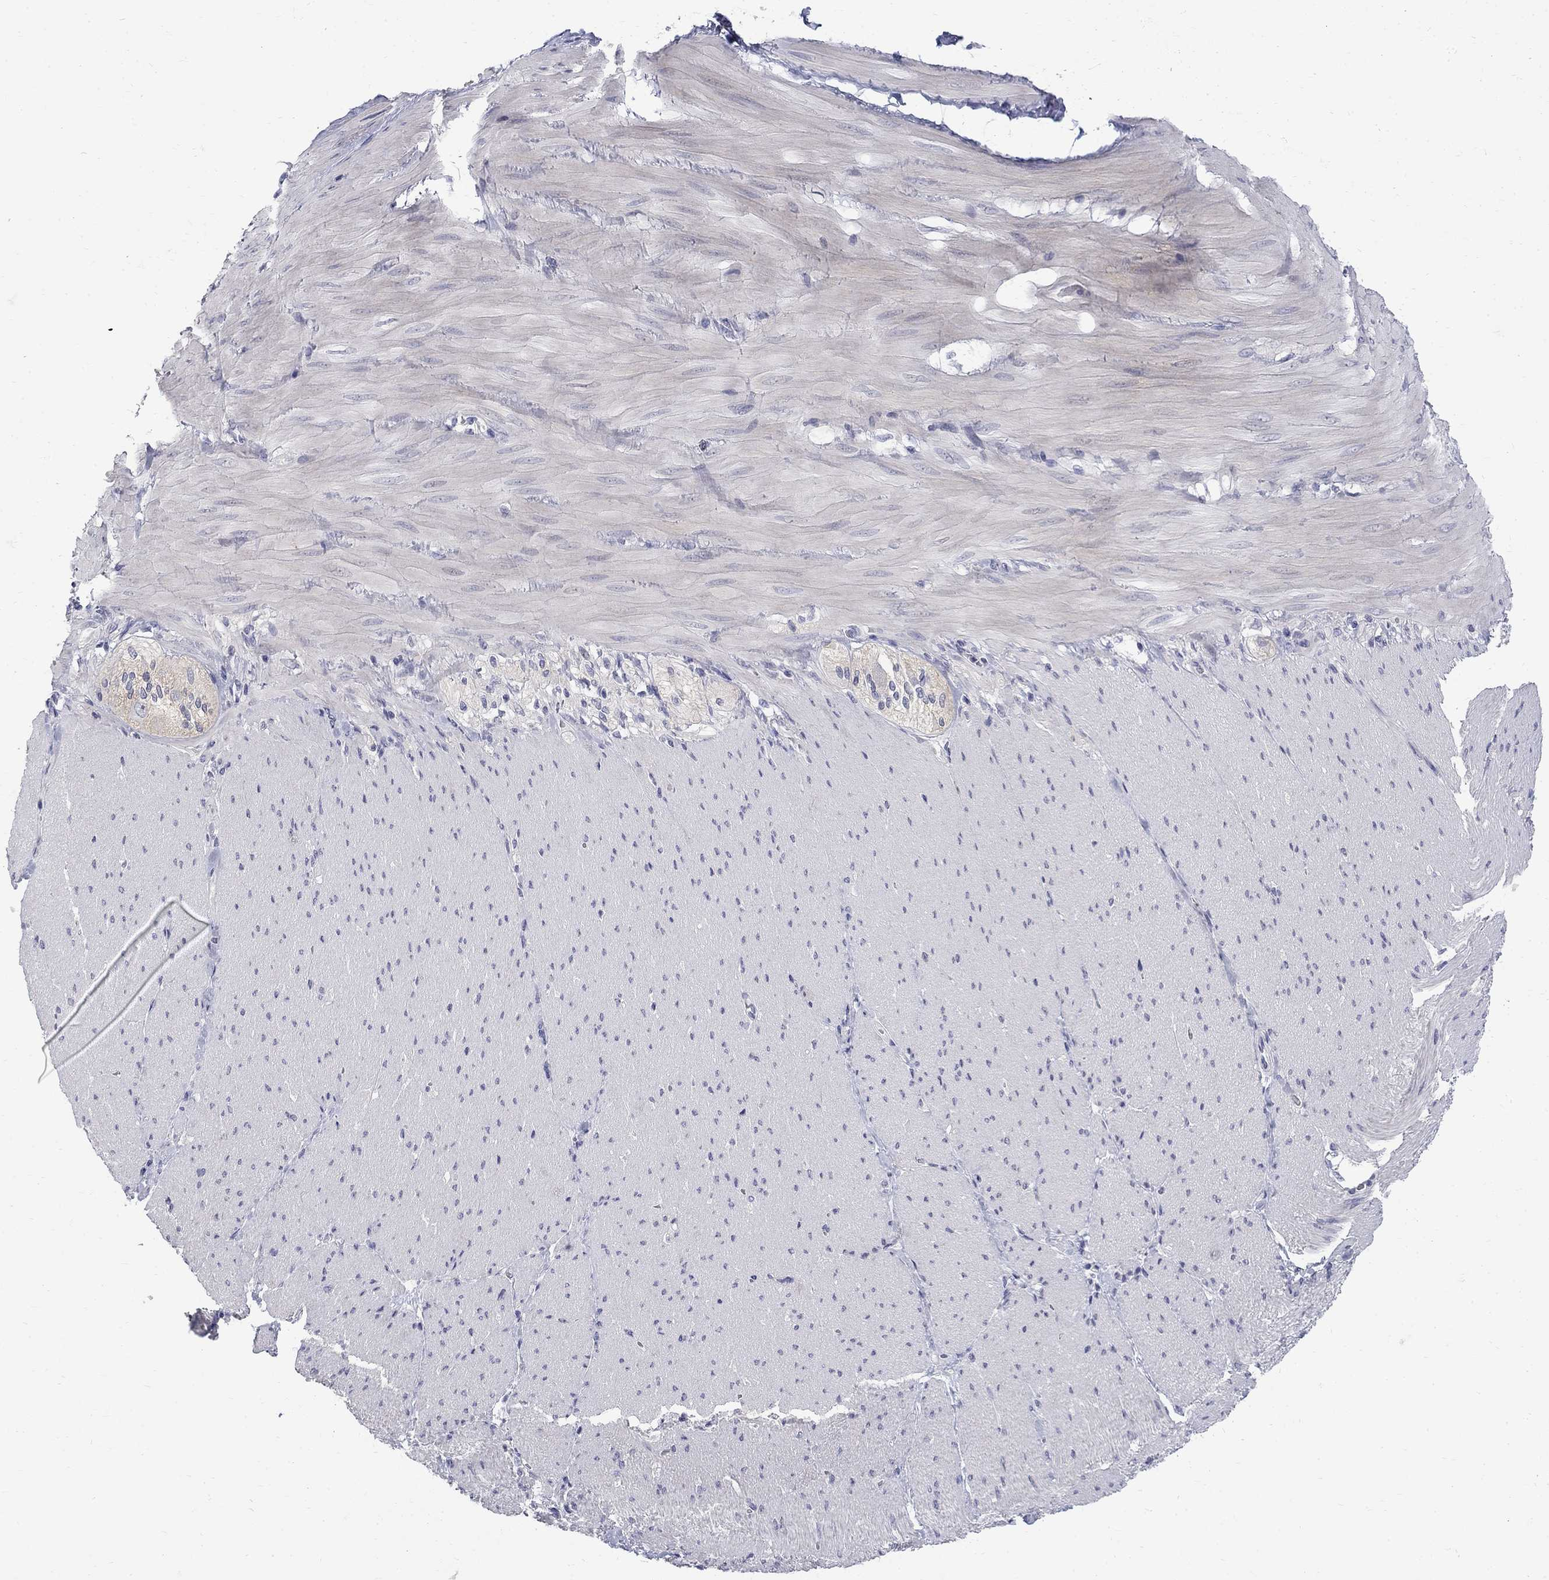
{"staining": {"intensity": "negative", "quantity": "none", "location": "none"}, "tissue": "soft tissue", "cell_type": "Fibroblasts", "image_type": "normal", "snomed": [{"axis": "morphology", "description": "Normal tissue, NOS"}, {"axis": "topography", "description": "Smooth muscle"}, {"axis": "topography", "description": "Duodenum"}, {"axis": "topography", "description": "Peripheral nerve tissue"}], "caption": "This is an IHC histopathology image of normal soft tissue. There is no expression in fibroblasts.", "gene": "CTNND2", "patient": {"sex": "female", "age": 61}}